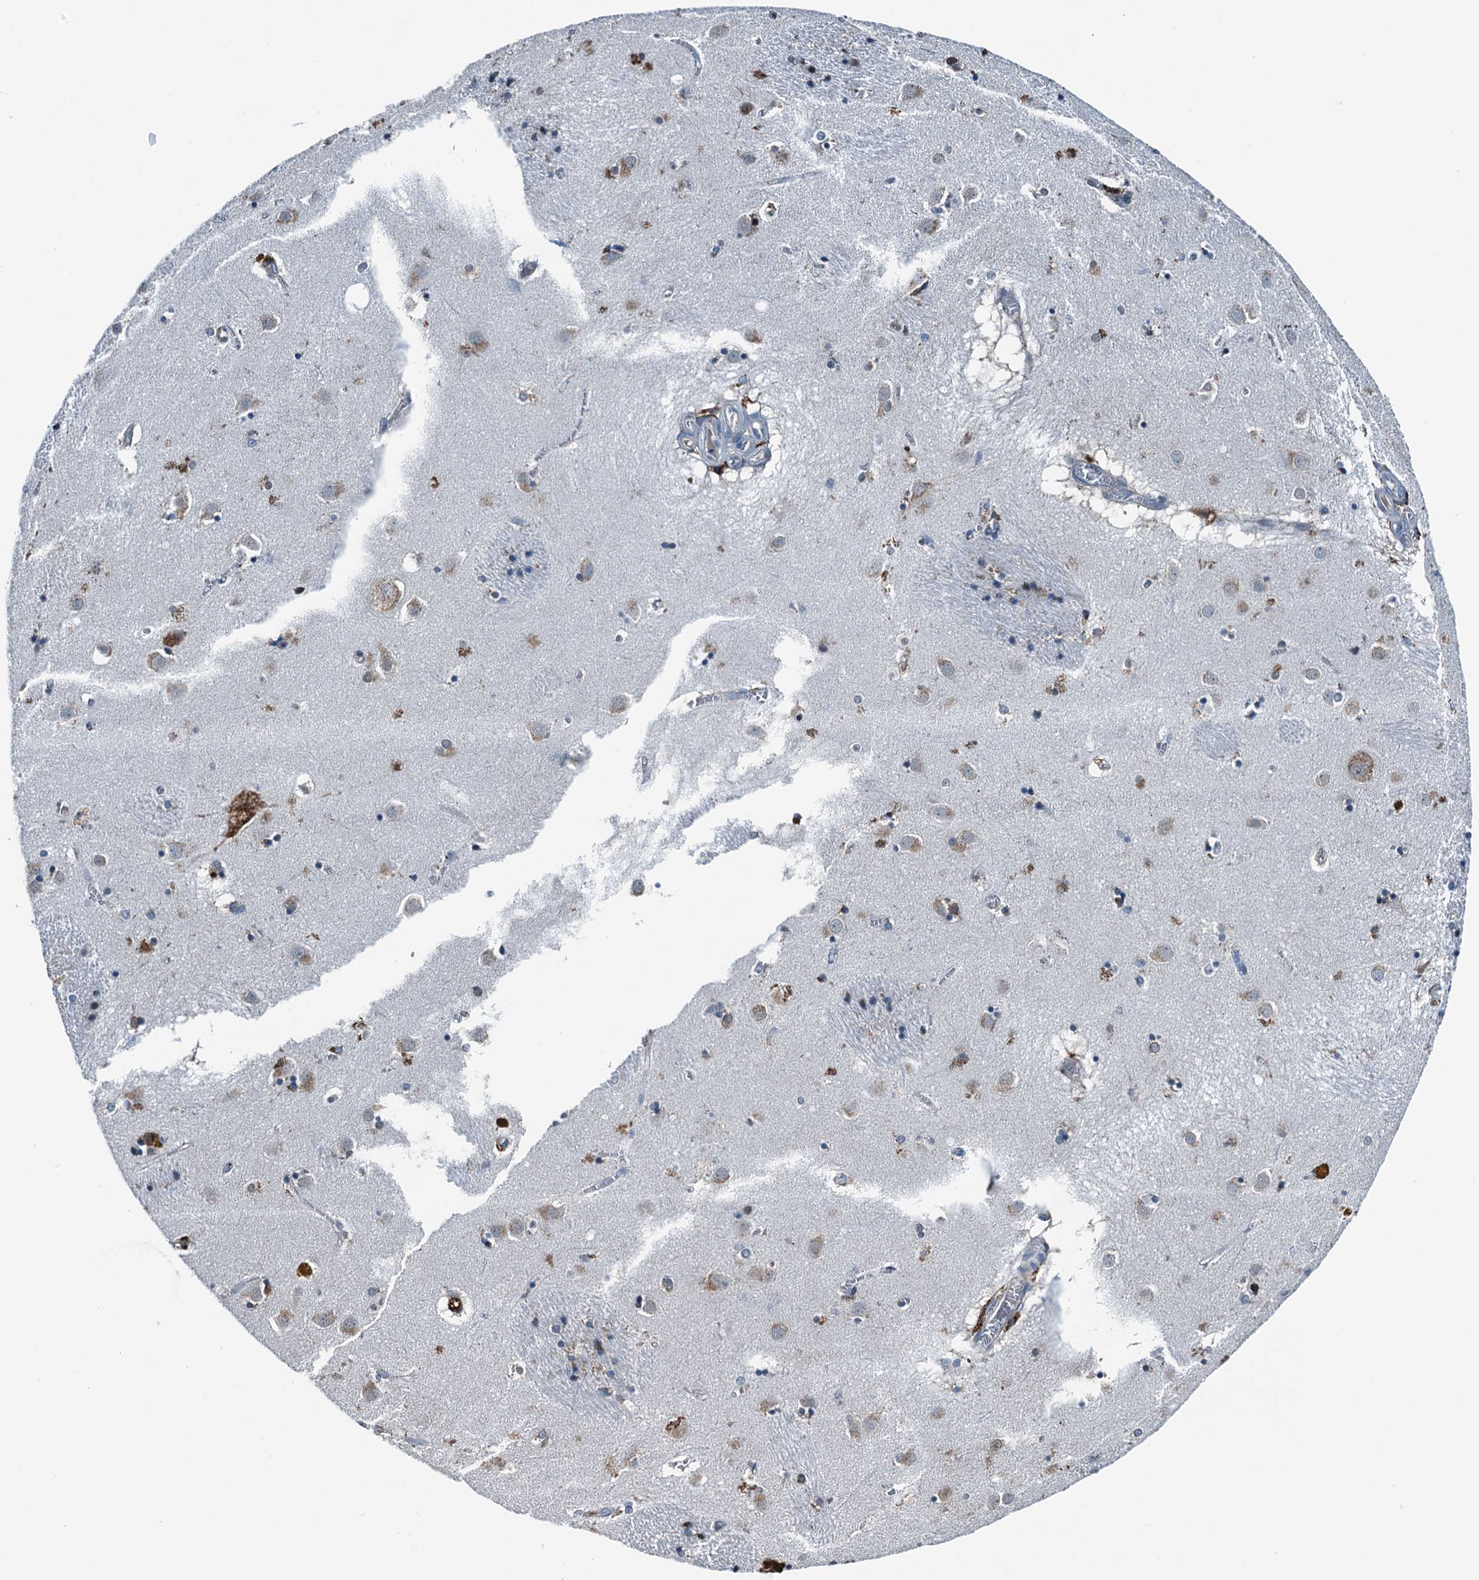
{"staining": {"intensity": "negative", "quantity": "none", "location": "none"}, "tissue": "caudate", "cell_type": "Glial cells", "image_type": "normal", "snomed": [{"axis": "morphology", "description": "Normal tissue, NOS"}, {"axis": "topography", "description": "Lateral ventricle wall"}], "caption": "This is an immunohistochemistry (IHC) micrograph of normal human caudate. There is no staining in glial cells.", "gene": "TAMALIN", "patient": {"sex": "male", "age": 70}}